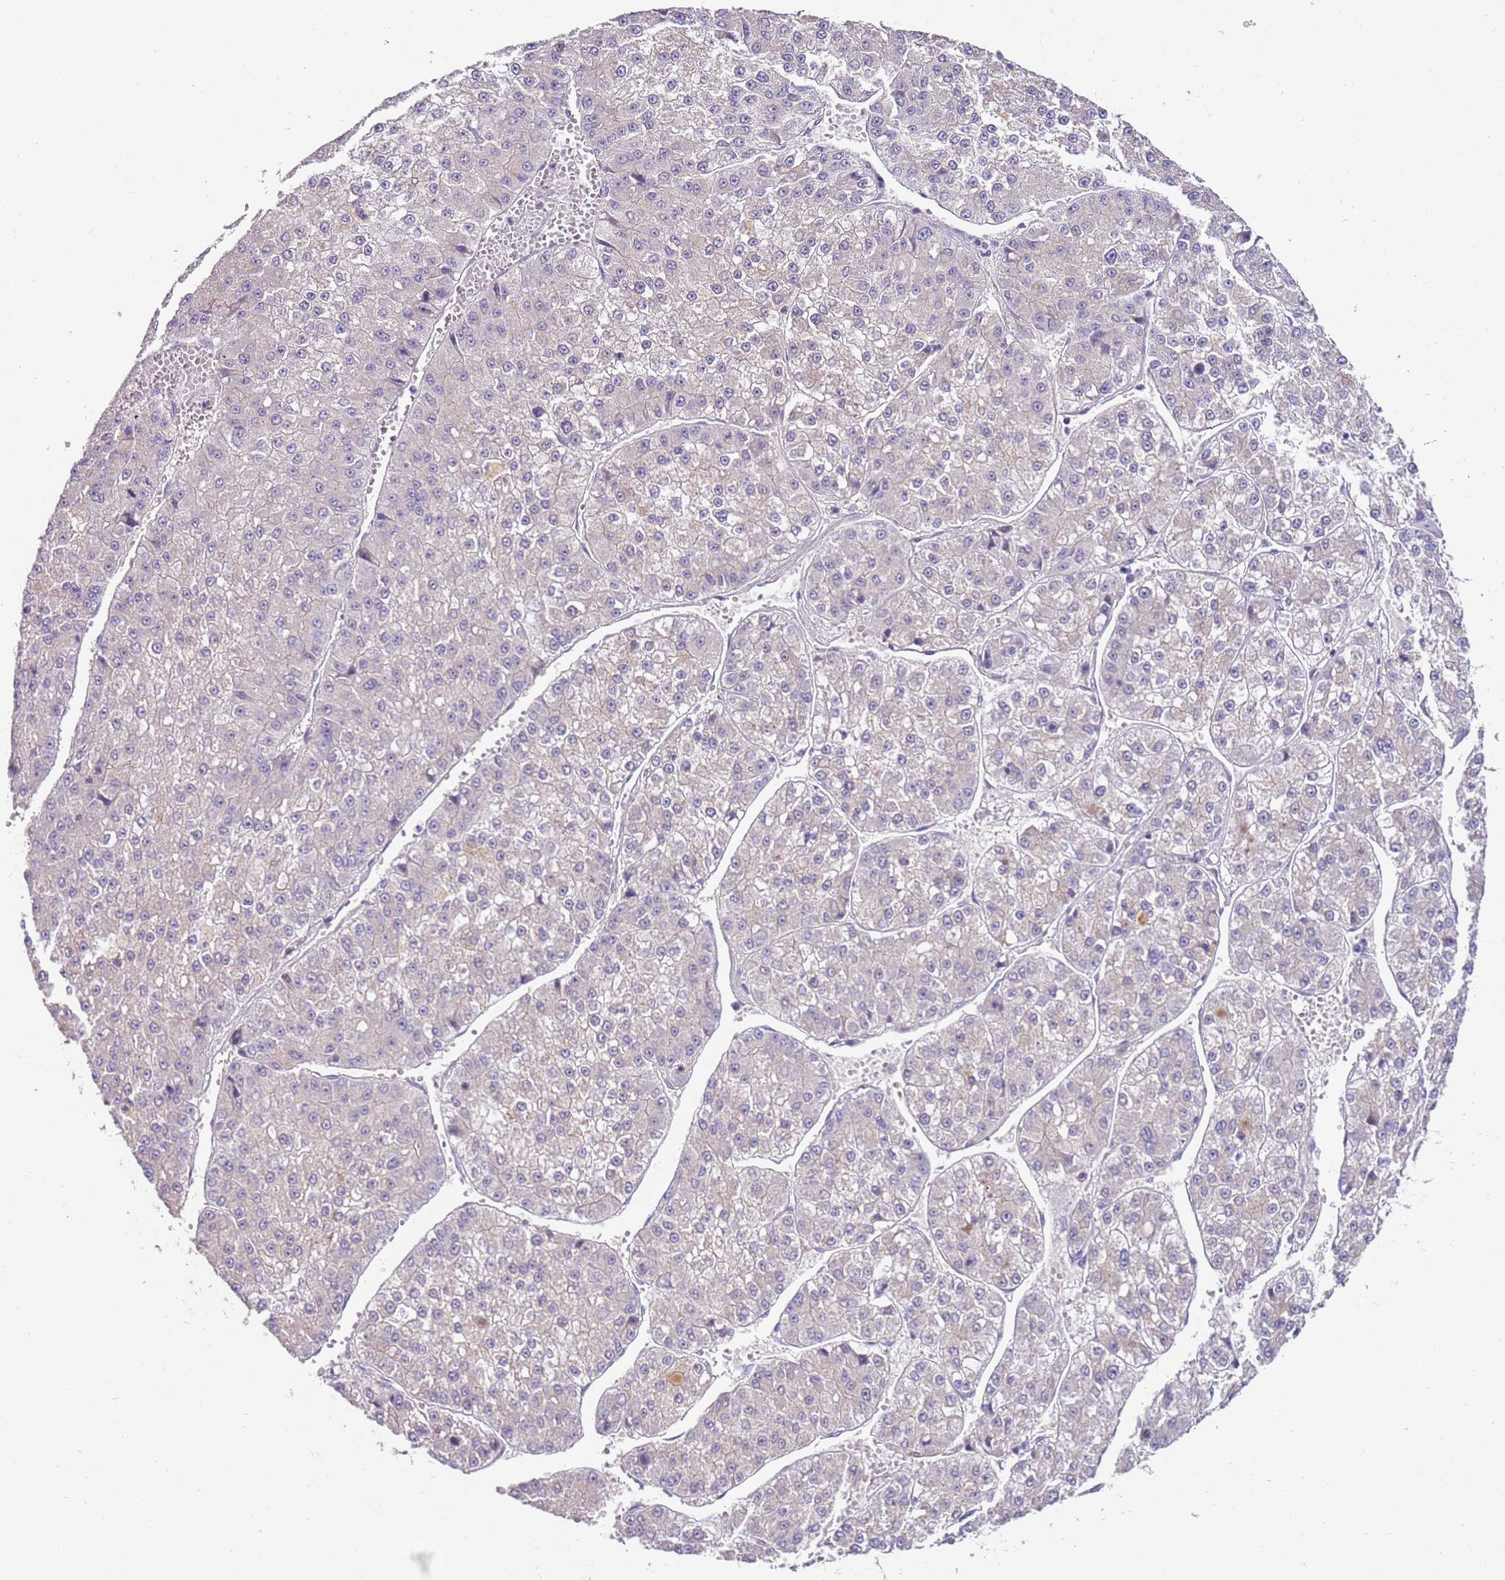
{"staining": {"intensity": "negative", "quantity": "none", "location": "none"}, "tissue": "liver cancer", "cell_type": "Tumor cells", "image_type": "cancer", "snomed": [{"axis": "morphology", "description": "Carcinoma, Hepatocellular, NOS"}, {"axis": "topography", "description": "Liver"}], "caption": "An immunohistochemistry histopathology image of liver cancer (hepatocellular carcinoma) is shown. There is no staining in tumor cells of liver cancer (hepatocellular carcinoma).", "gene": "SLC44A4", "patient": {"sex": "female", "age": 73}}